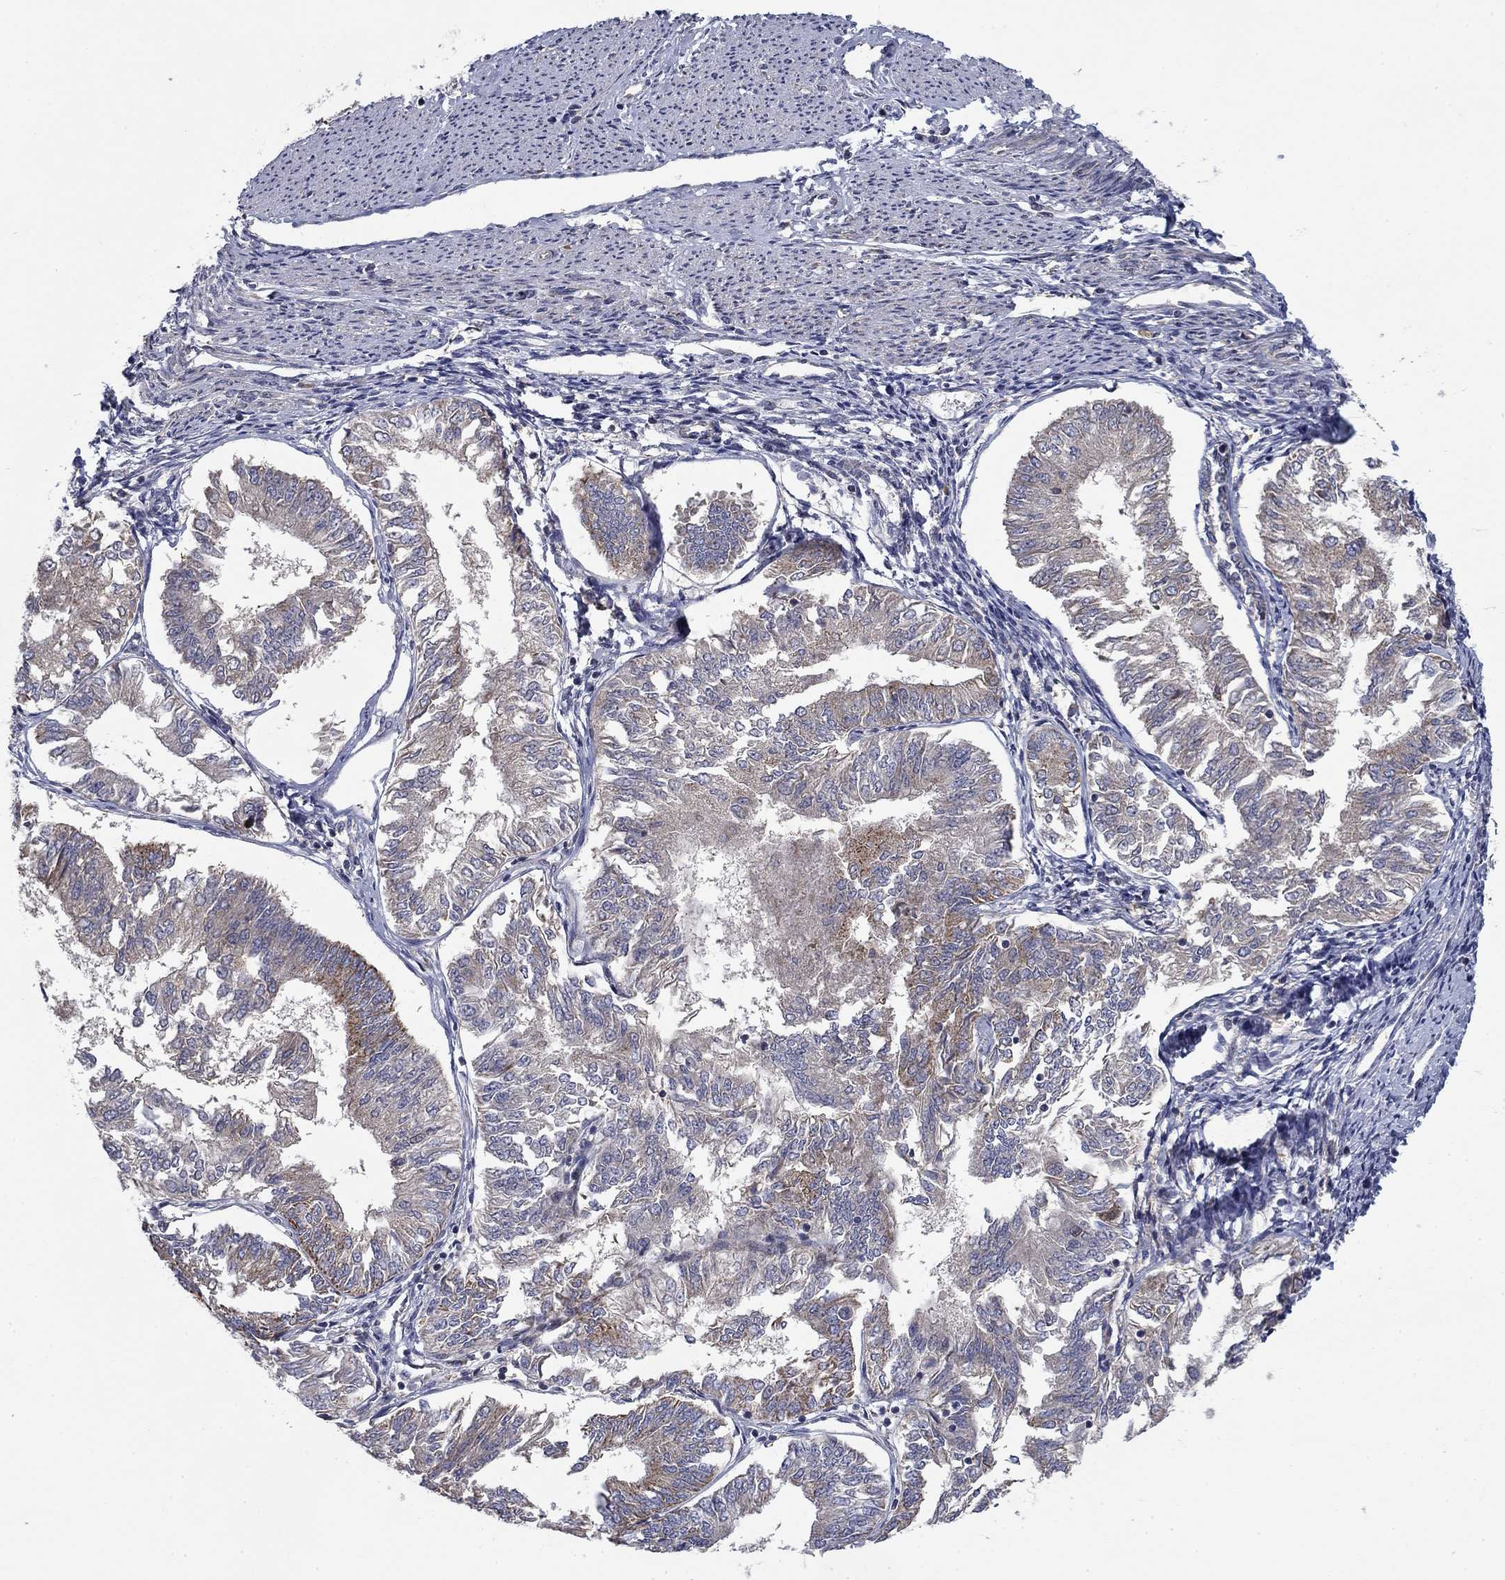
{"staining": {"intensity": "moderate", "quantity": "<25%", "location": "cytoplasmic/membranous"}, "tissue": "endometrial cancer", "cell_type": "Tumor cells", "image_type": "cancer", "snomed": [{"axis": "morphology", "description": "Adenocarcinoma, NOS"}, {"axis": "topography", "description": "Endometrium"}], "caption": "Protein expression analysis of endometrial adenocarcinoma reveals moderate cytoplasmic/membranous expression in about <25% of tumor cells.", "gene": "MMAA", "patient": {"sex": "female", "age": 58}}